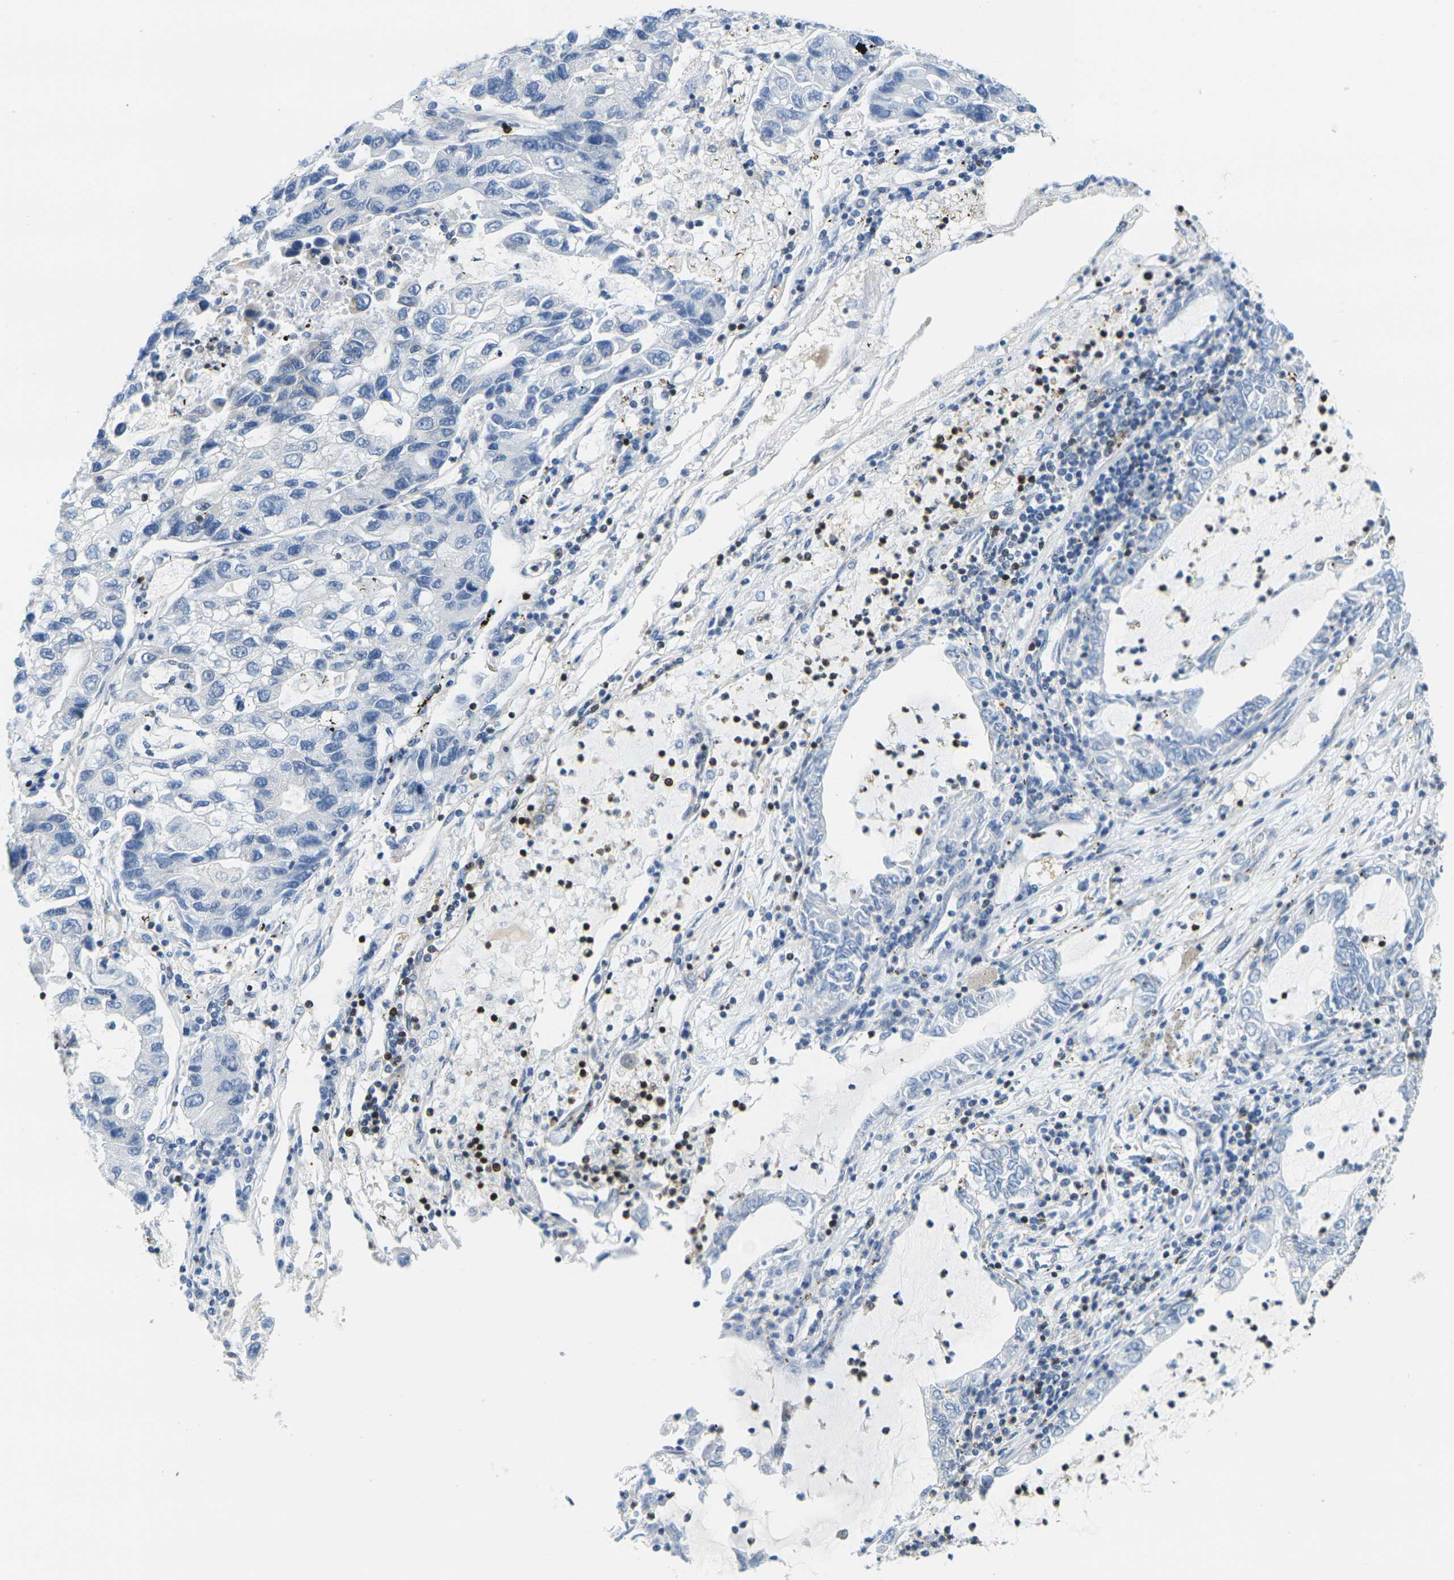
{"staining": {"intensity": "negative", "quantity": "none", "location": "none"}, "tissue": "lung cancer", "cell_type": "Tumor cells", "image_type": "cancer", "snomed": [{"axis": "morphology", "description": "Adenocarcinoma, NOS"}, {"axis": "topography", "description": "Lung"}], "caption": "An image of human lung cancer (adenocarcinoma) is negative for staining in tumor cells.", "gene": "LASP1", "patient": {"sex": "female", "age": 51}}